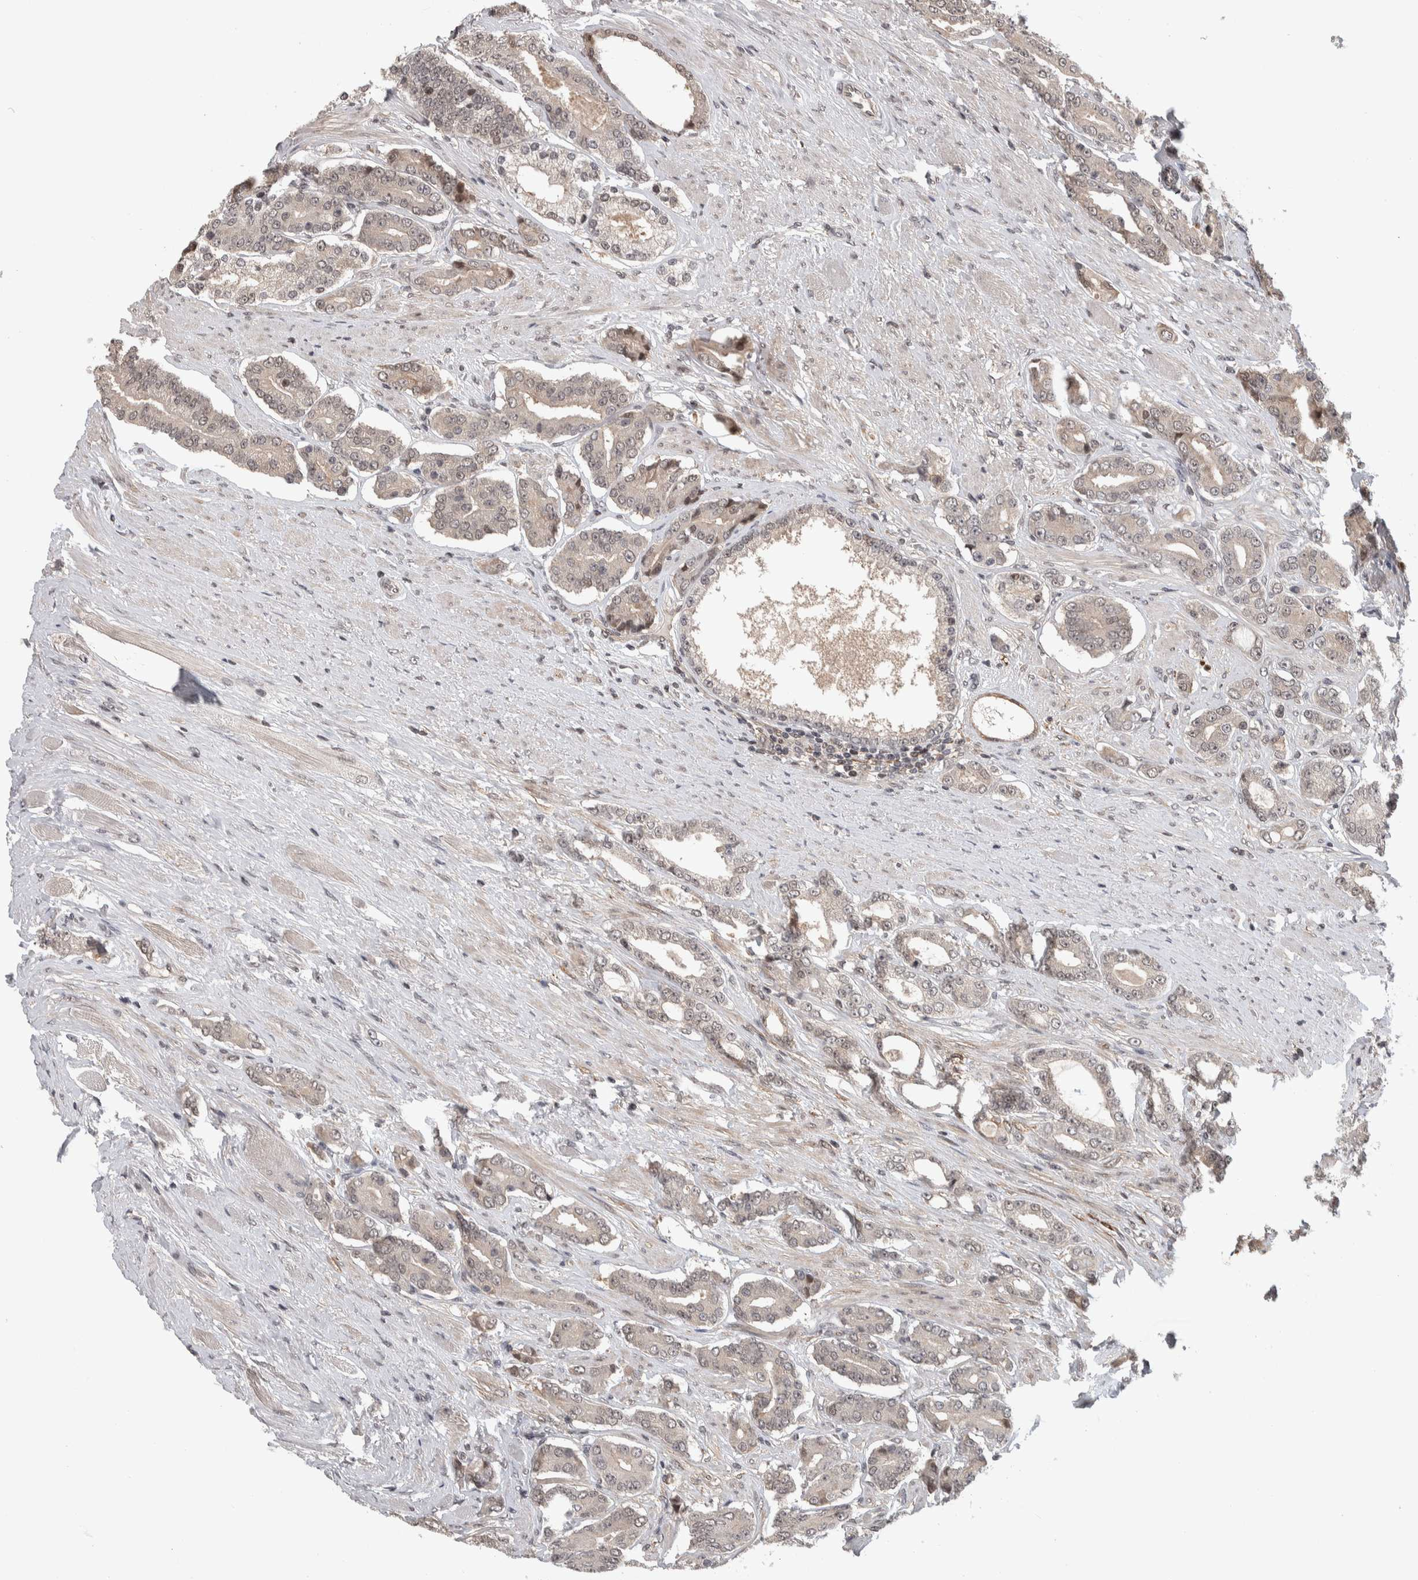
{"staining": {"intensity": "weak", "quantity": "<25%", "location": "cytoplasmic/membranous,nuclear"}, "tissue": "prostate cancer", "cell_type": "Tumor cells", "image_type": "cancer", "snomed": [{"axis": "morphology", "description": "Adenocarcinoma, High grade"}, {"axis": "topography", "description": "Prostate"}], "caption": "DAB immunohistochemical staining of human prostate high-grade adenocarcinoma demonstrates no significant expression in tumor cells.", "gene": "ZSCAN21", "patient": {"sex": "male", "age": 71}}